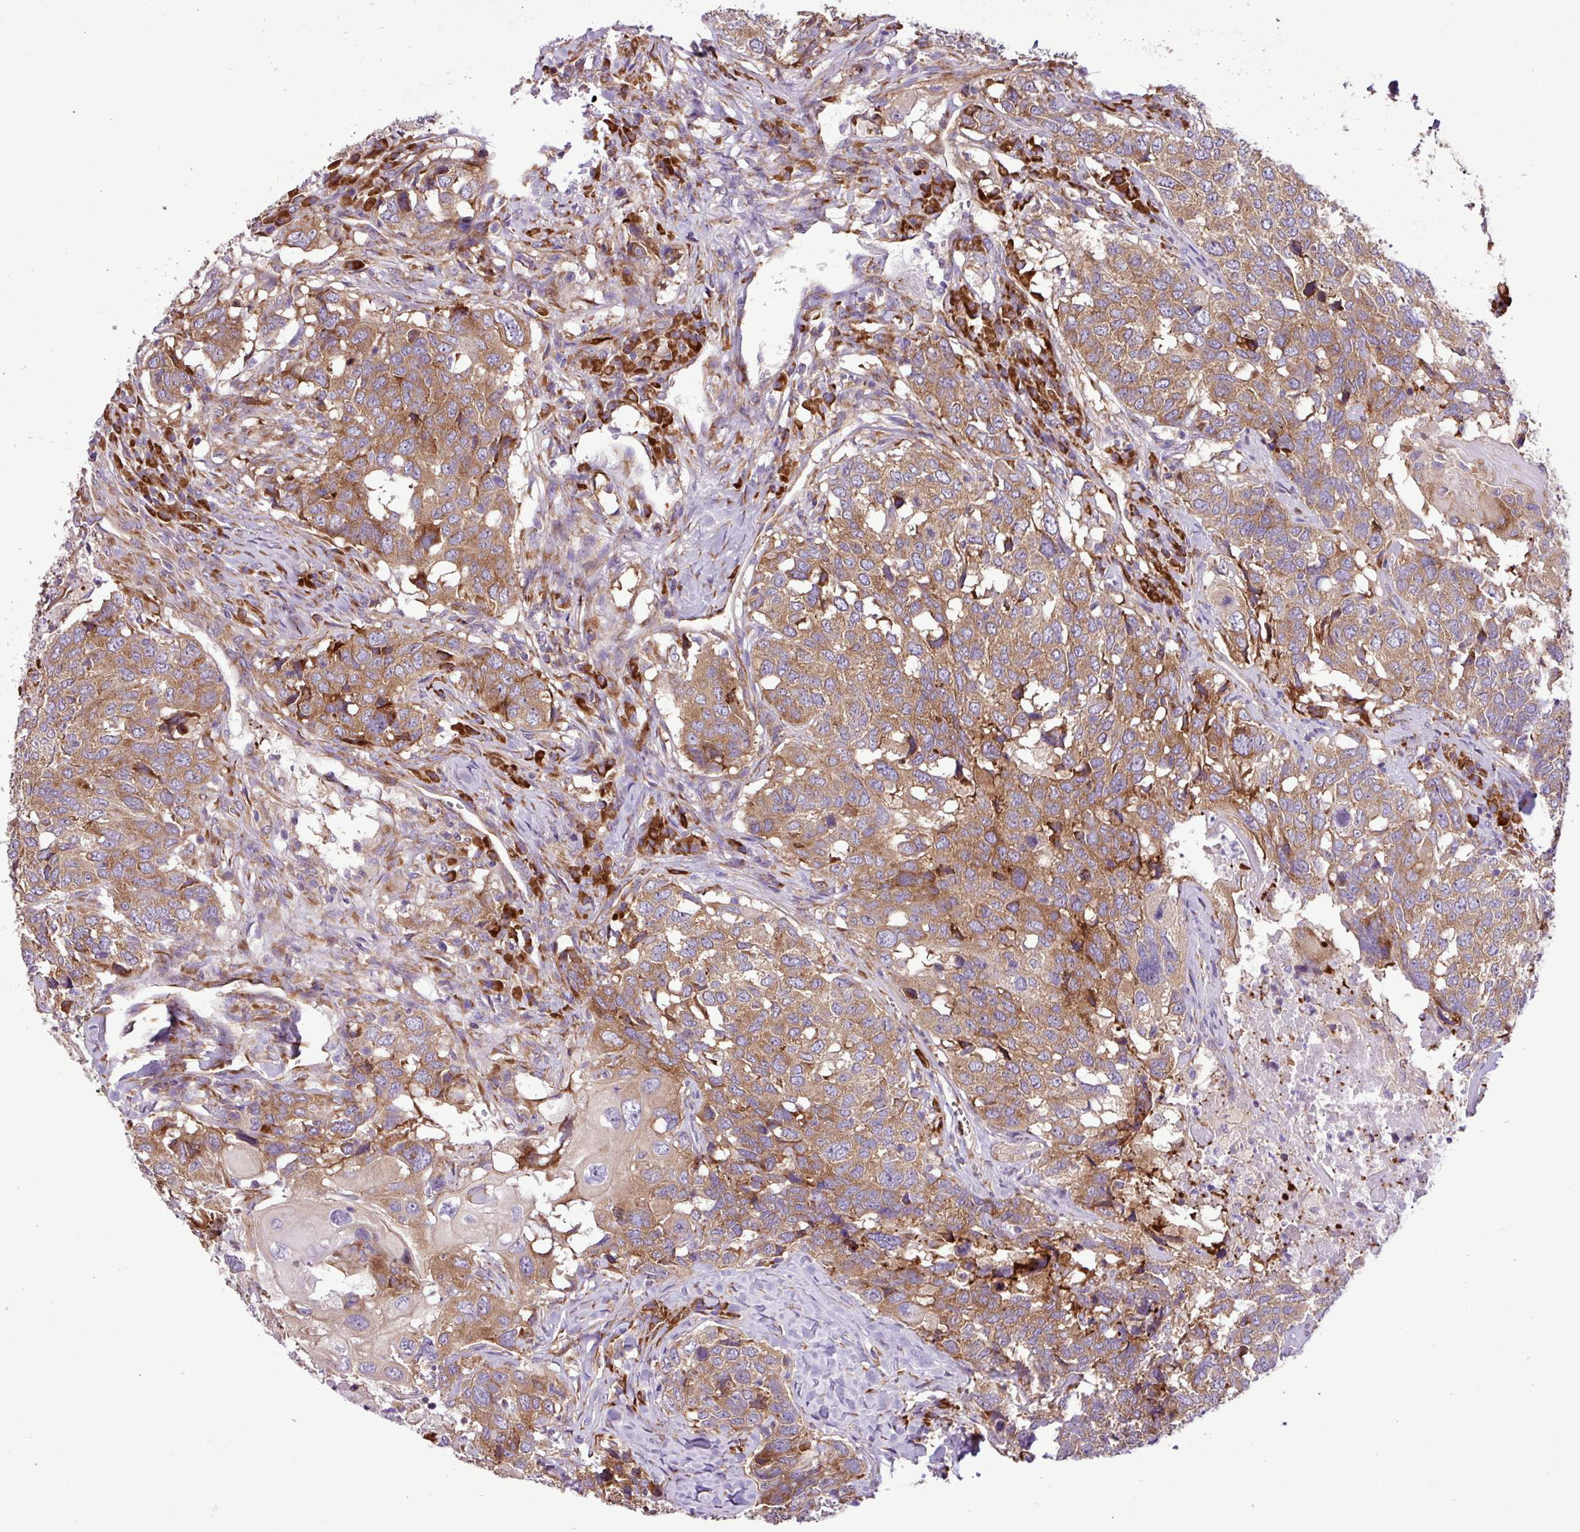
{"staining": {"intensity": "moderate", "quantity": ">75%", "location": "cytoplasmic/membranous"}, "tissue": "head and neck cancer", "cell_type": "Tumor cells", "image_type": "cancer", "snomed": [{"axis": "morphology", "description": "Normal tissue, NOS"}, {"axis": "morphology", "description": "Squamous cell carcinoma, NOS"}, {"axis": "topography", "description": "Skeletal muscle"}, {"axis": "topography", "description": "Vascular tissue"}, {"axis": "topography", "description": "Peripheral nerve tissue"}, {"axis": "topography", "description": "Head-Neck"}], "caption": "Brown immunohistochemical staining in head and neck cancer demonstrates moderate cytoplasmic/membranous staining in approximately >75% of tumor cells. The protein of interest is shown in brown color, while the nuclei are stained blue.", "gene": "RPL13", "patient": {"sex": "male", "age": 66}}